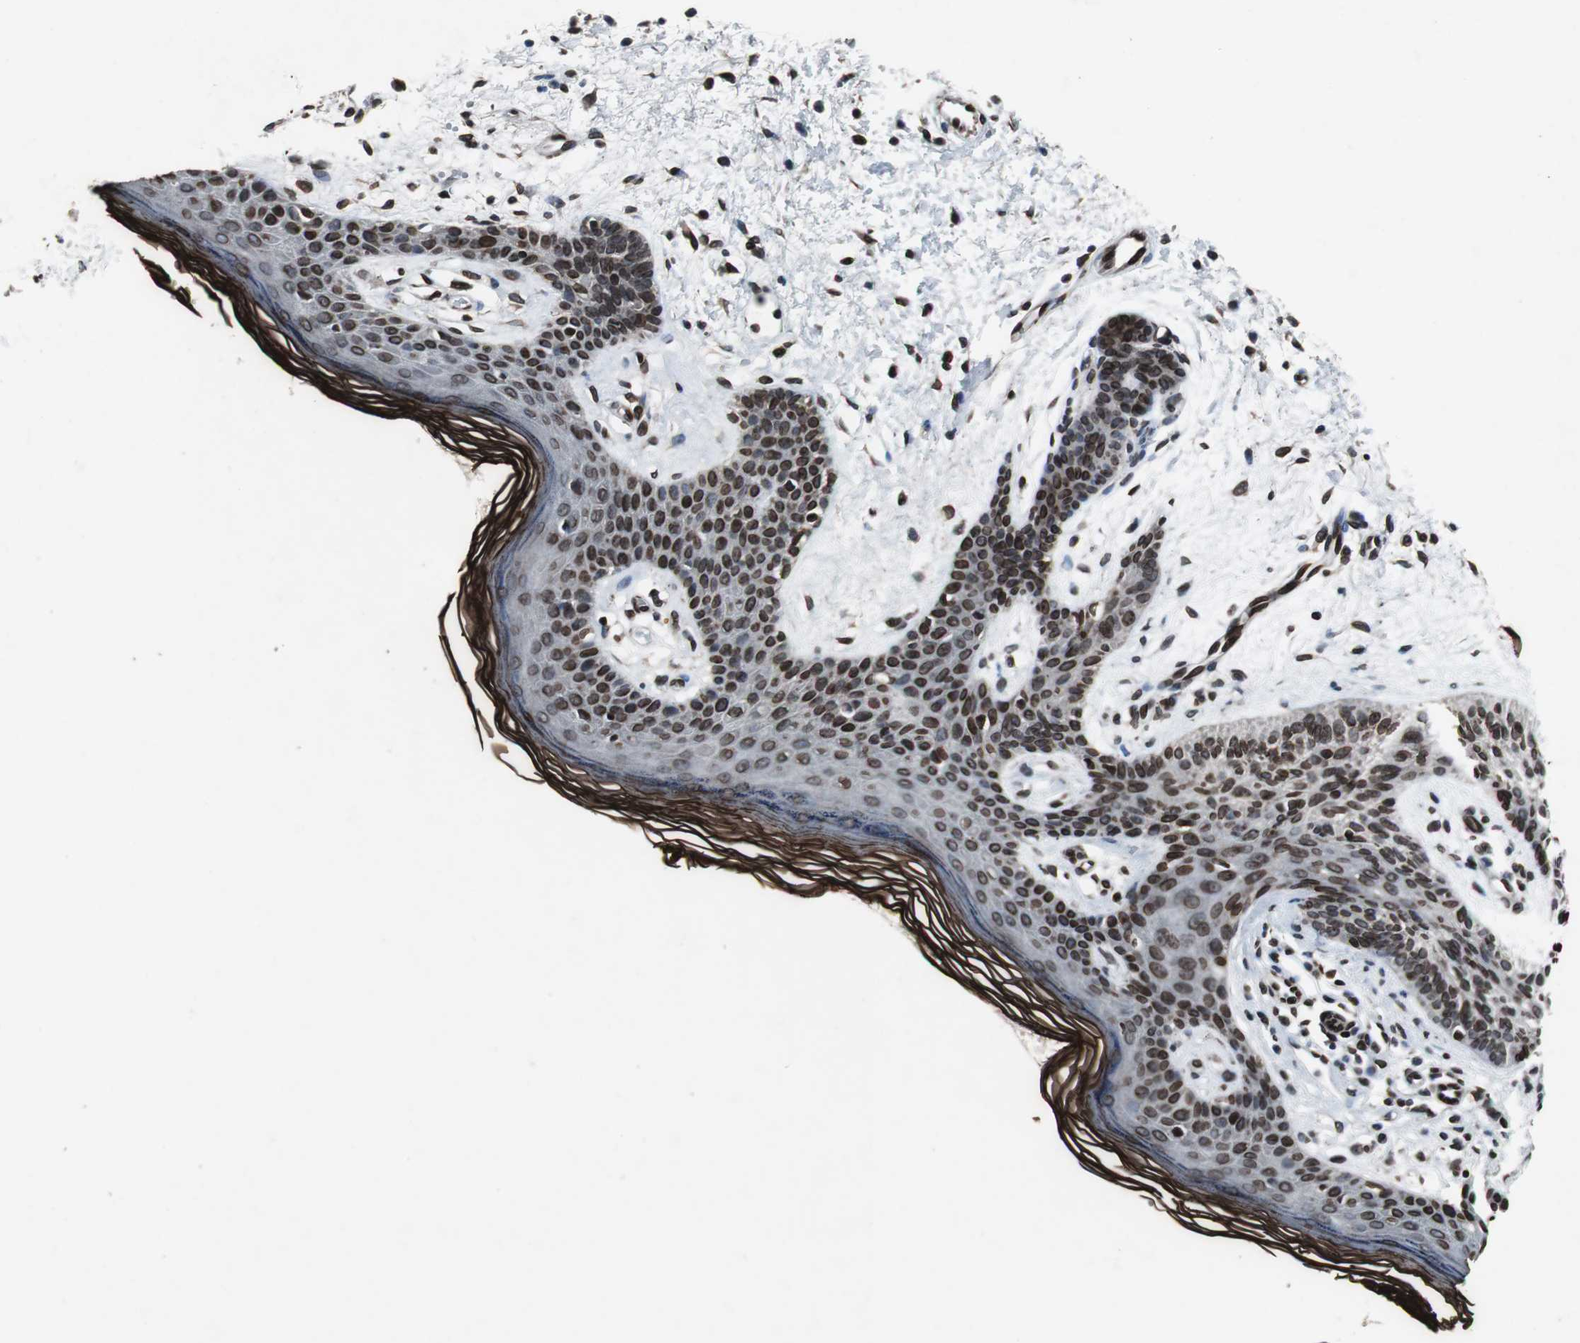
{"staining": {"intensity": "strong", "quantity": ">75%", "location": "cytoplasmic/membranous,nuclear"}, "tissue": "skin cancer", "cell_type": "Tumor cells", "image_type": "cancer", "snomed": [{"axis": "morphology", "description": "Normal tissue, NOS"}, {"axis": "morphology", "description": "Basal cell carcinoma"}, {"axis": "topography", "description": "Skin"}], "caption": "Human basal cell carcinoma (skin) stained for a protein (brown) demonstrates strong cytoplasmic/membranous and nuclear positive staining in about >75% of tumor cells.", "gene": "LMNA", "patient": {"sex": "female", "age": 69}}